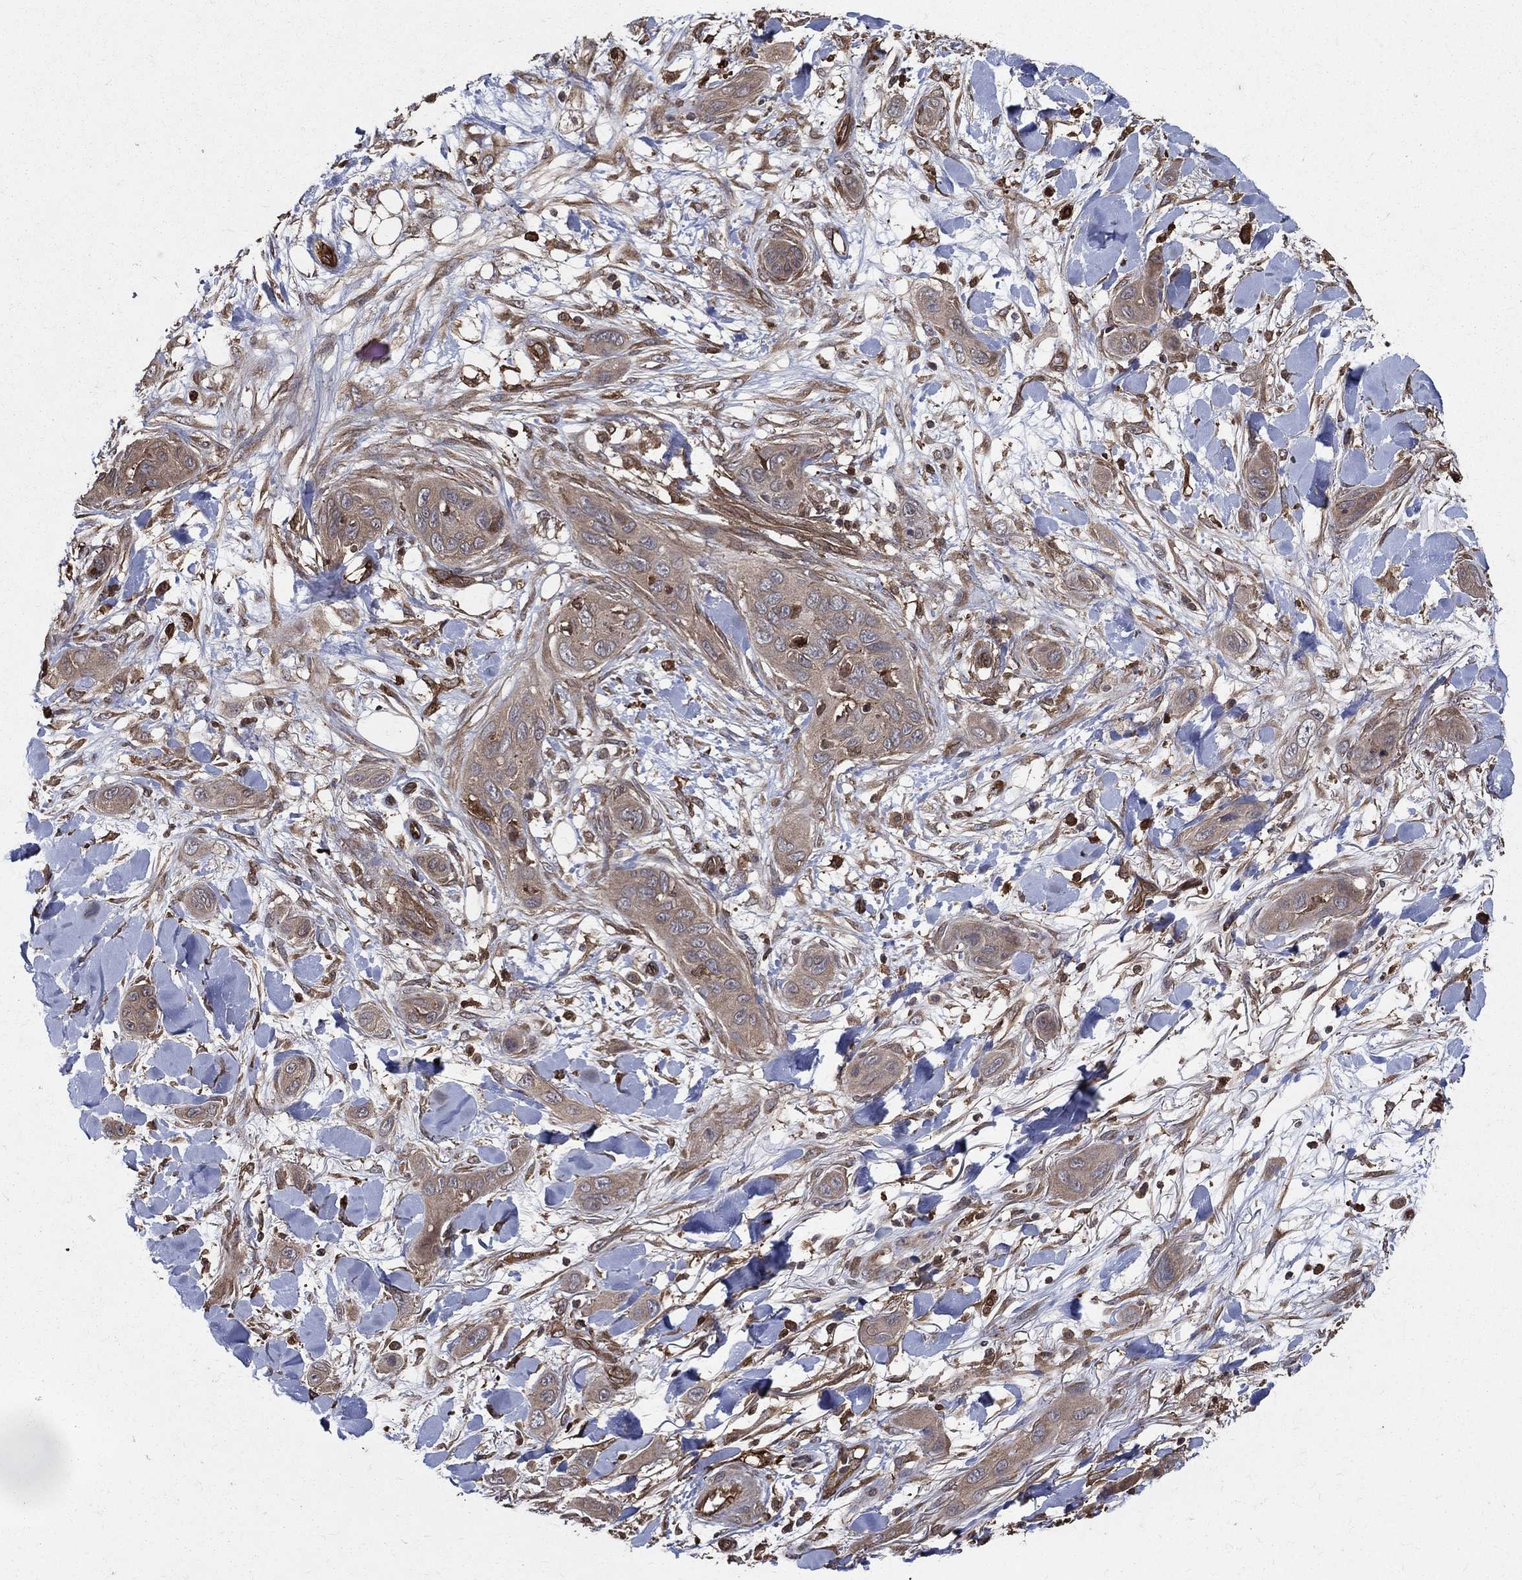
{"staining": {"intensity": "weak", "quantity": "<25%", "location": "cytoplasmic/membranous"}, "tissue": "skin cancer", "cell_type": "Tumor cells", "image_type": "cancer", "snomed": [{"axis": "morphology", "description": "Squamous cell carcinoma, NOS"}, {"axis": "topography", "description": "Skin"}], "caption": "Photomicrograph shows no significant protein staining in tumor cells of skin squamous cell carcinoma.", "gene": "DPYSL2", "patient": {"sex": "male", "age": 78}}